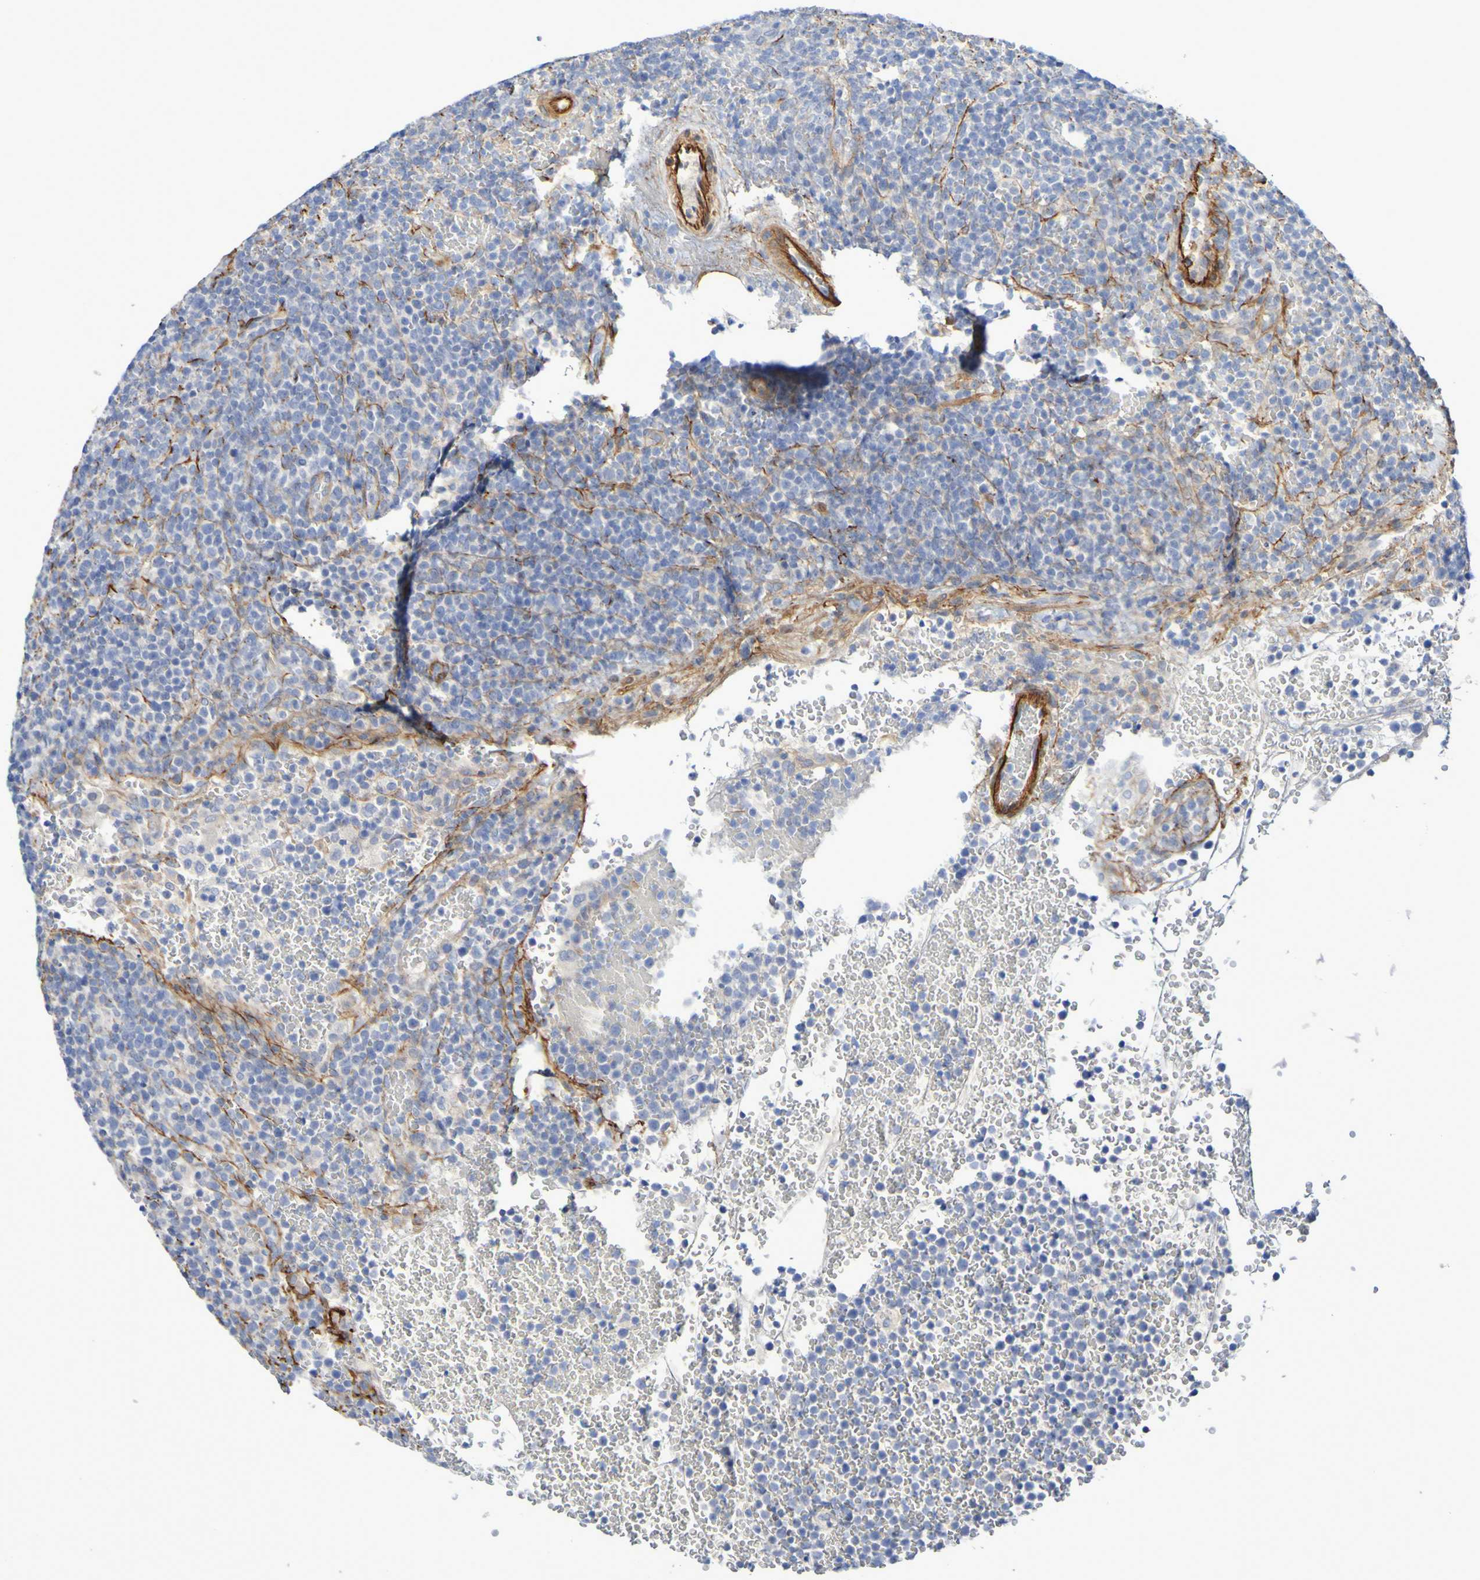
{"staining": {"intensity": "negative", "quantity": "none", "location": "none"}, "tissue": "lymphoma", "cell_type": "Tumor cells", "image_type": "cancer", "snomed": [{"axis": "morphology", "description": "Malignant lymphoma, non-Hodgkin's type, High grade"}, {"axis": "topography", "description": "Lymph node"}], "caption": "Protein analysis of high-grade malignant lymphoma, non-Hodgkin's type displays no significant positivity in tumor cells.", "gene": "LPP", "patient": {"sex": "male", "age": 61}}